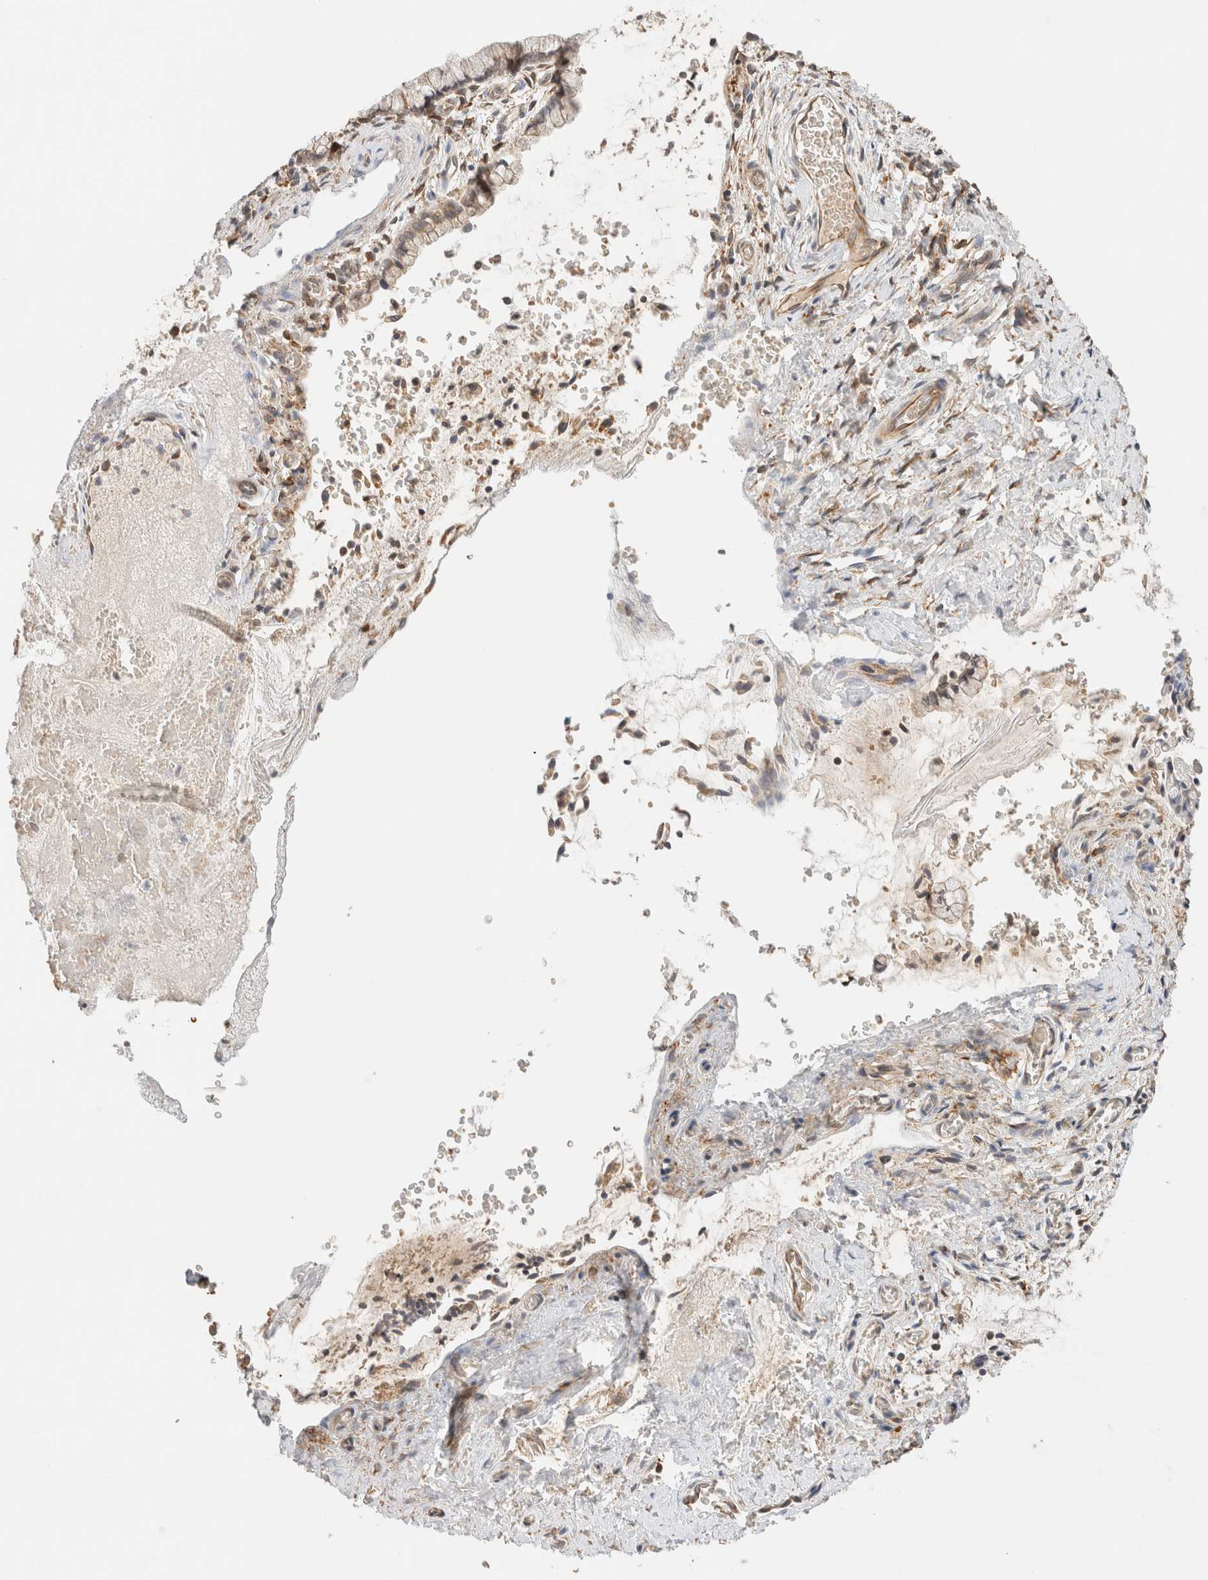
{"staining": {"intensity": "weak", "quantity": "<25%", "location": "cytoplasmic/membranous"}, "tissue": "cervix", "cell_type": "Glandular cells", "image_type": "normal", "snomed": [{"axis": "morphology", "description": "Normal tissue, NOS"}, {"axis": "topography", "description": "Cervix"}], "caption": "A photomicrograph of cervix stained for a protein reveals no brown staining in glandular cells. The staining was performed using DAB to visualize the protein expression in brown, while the nuclei were stained in blue with hematoxylin (Magnification: 20x).", "gene": "SYVN1", "patient": {"sex": "female", "age": 55}}